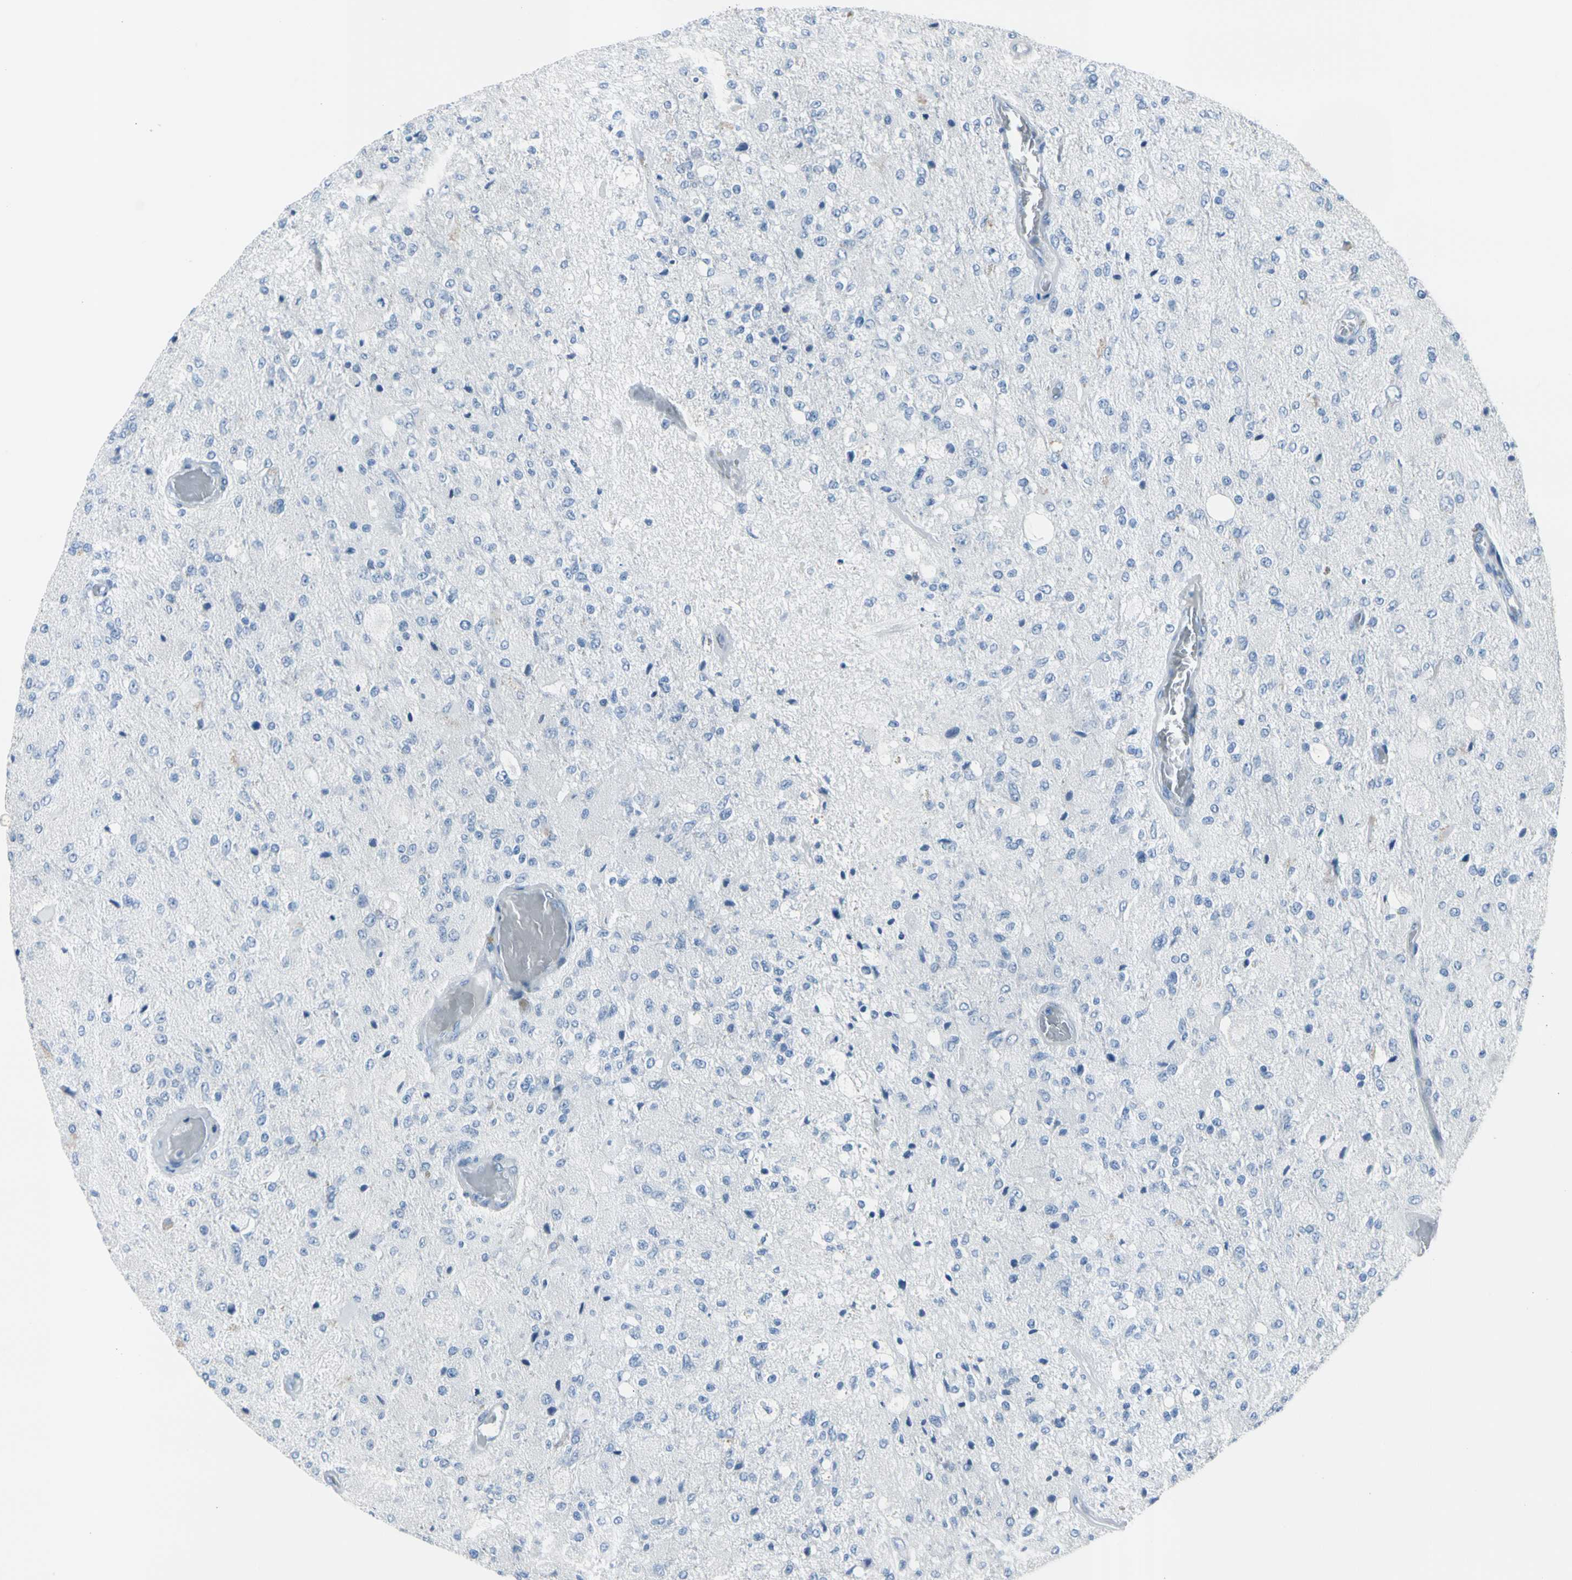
{"staining": {"intensity": "negative", "quantity": "none", "location": "none"}, "tissue": "glioma", "cell_type": "Tumor cells", "image_type": "cancer", "snomed": [{"axis": "morphology", "description": "Normal tissue, NOS"}, {"axis": "morphology", "description": "Glioma, malignant, High grade"}, {"axis": "topography", "description": "Cerebral cortex"}], "caption": "Immunohistochemistry image of neoplastic tissue: glioma stained with DAB (3,3'-diaminobenzidine) exhibits no significant protein positivity in tumor cells. (DAB immunohistochemistry (IHC) visualized using brightfield microscopy, high magnification).", "gene": "TPO", "patient": {"sex": "male", "age": 77}}